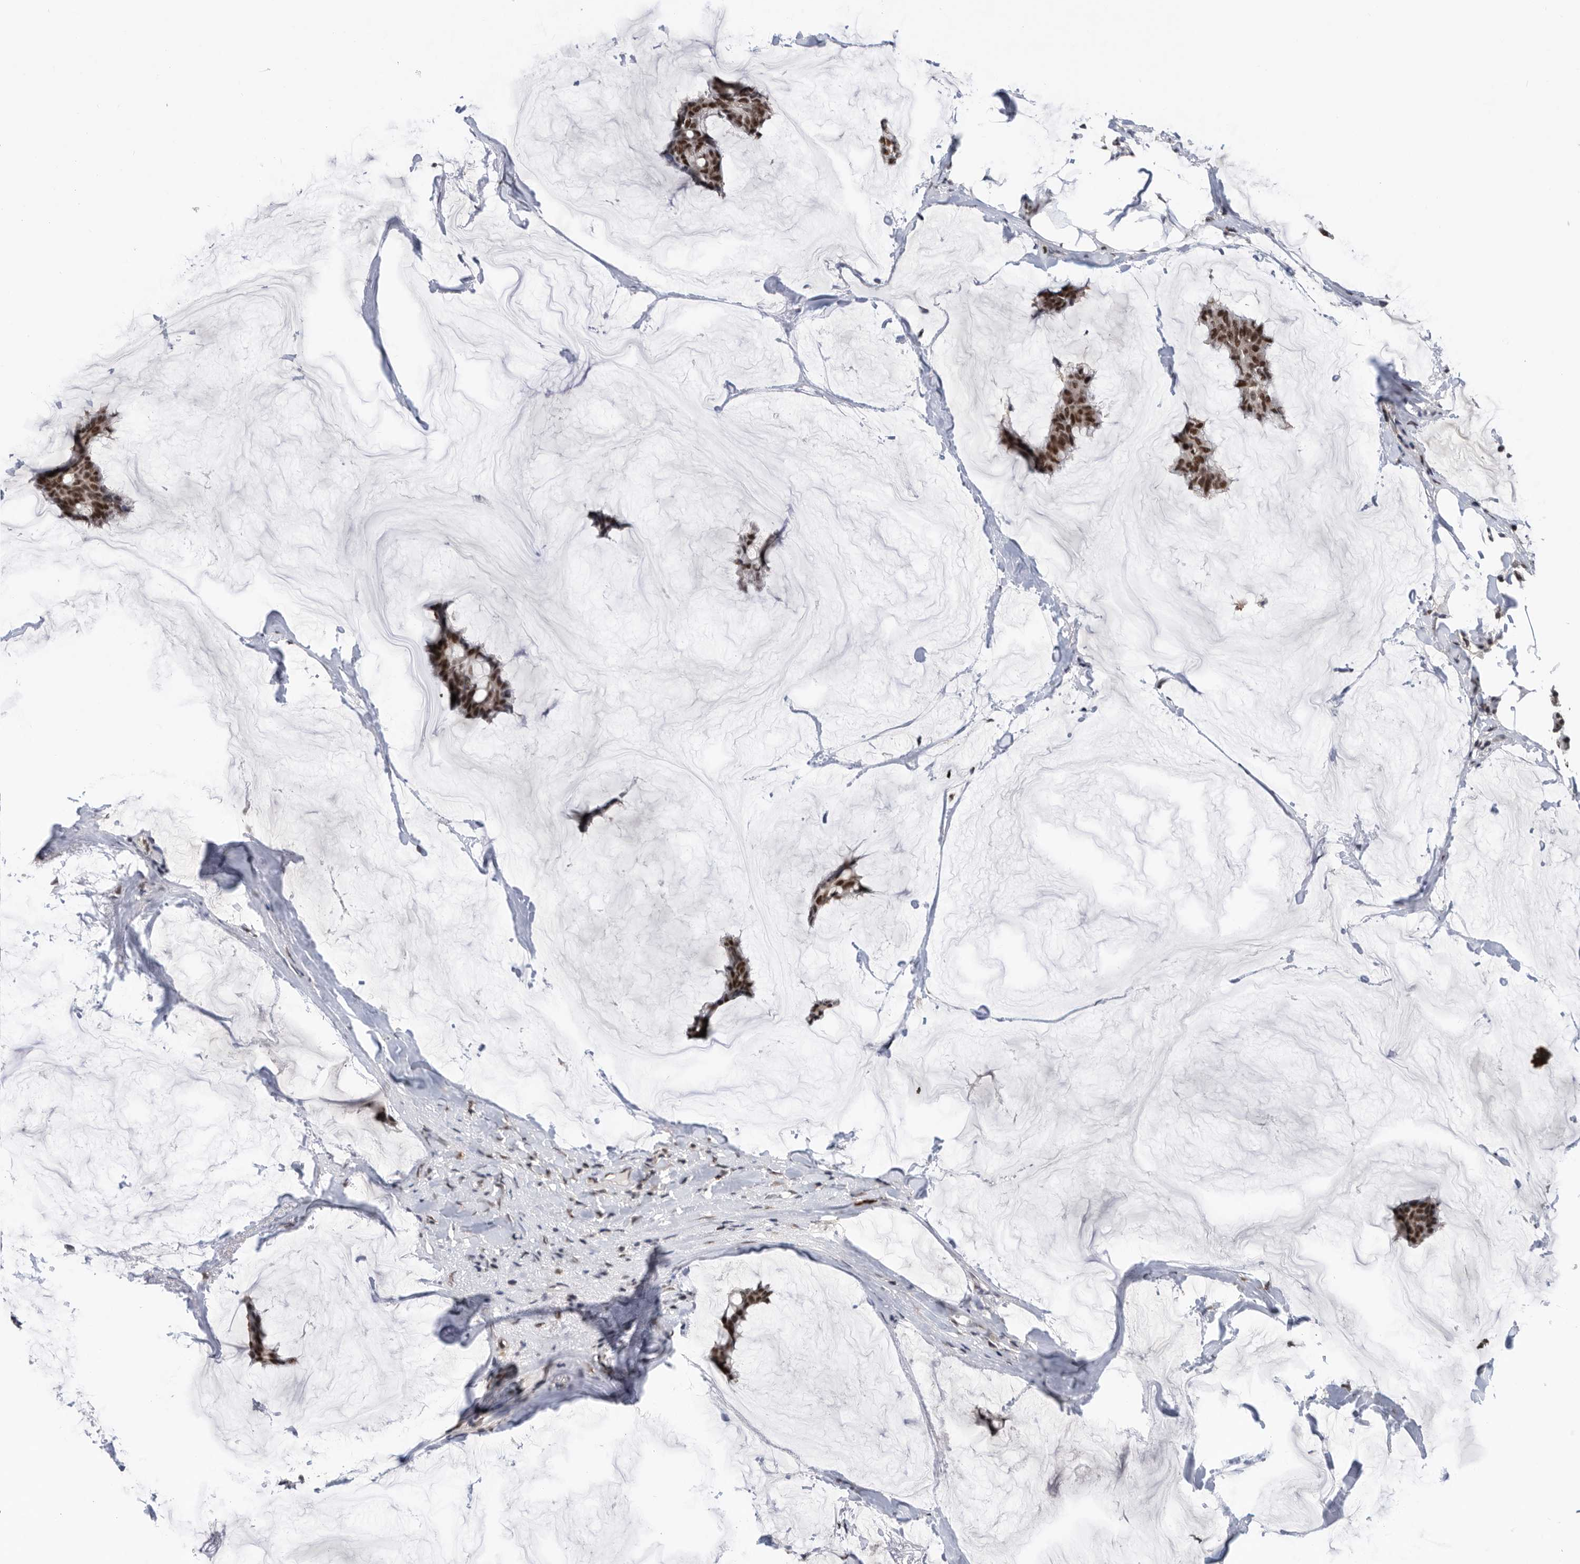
{"staining": {"intensity": "moderate", "quantity": ">75%", "location": "nuclear"}, "tissue": "breast cancer", "cell_type": "Tumor cells", "image_type": "cancer", "snomed": [{"axis": "morphology", "description": "Duct carcinoma"}, {"axis": "topography", "description": "Breast"}], "caption": "A photomicrograph of breast cancer stained for a protein demonstrates moderate nuclear brown staining in tumor cells.", "gene": "ZNF260", "patient": {"sex": "female", "age": 93}}